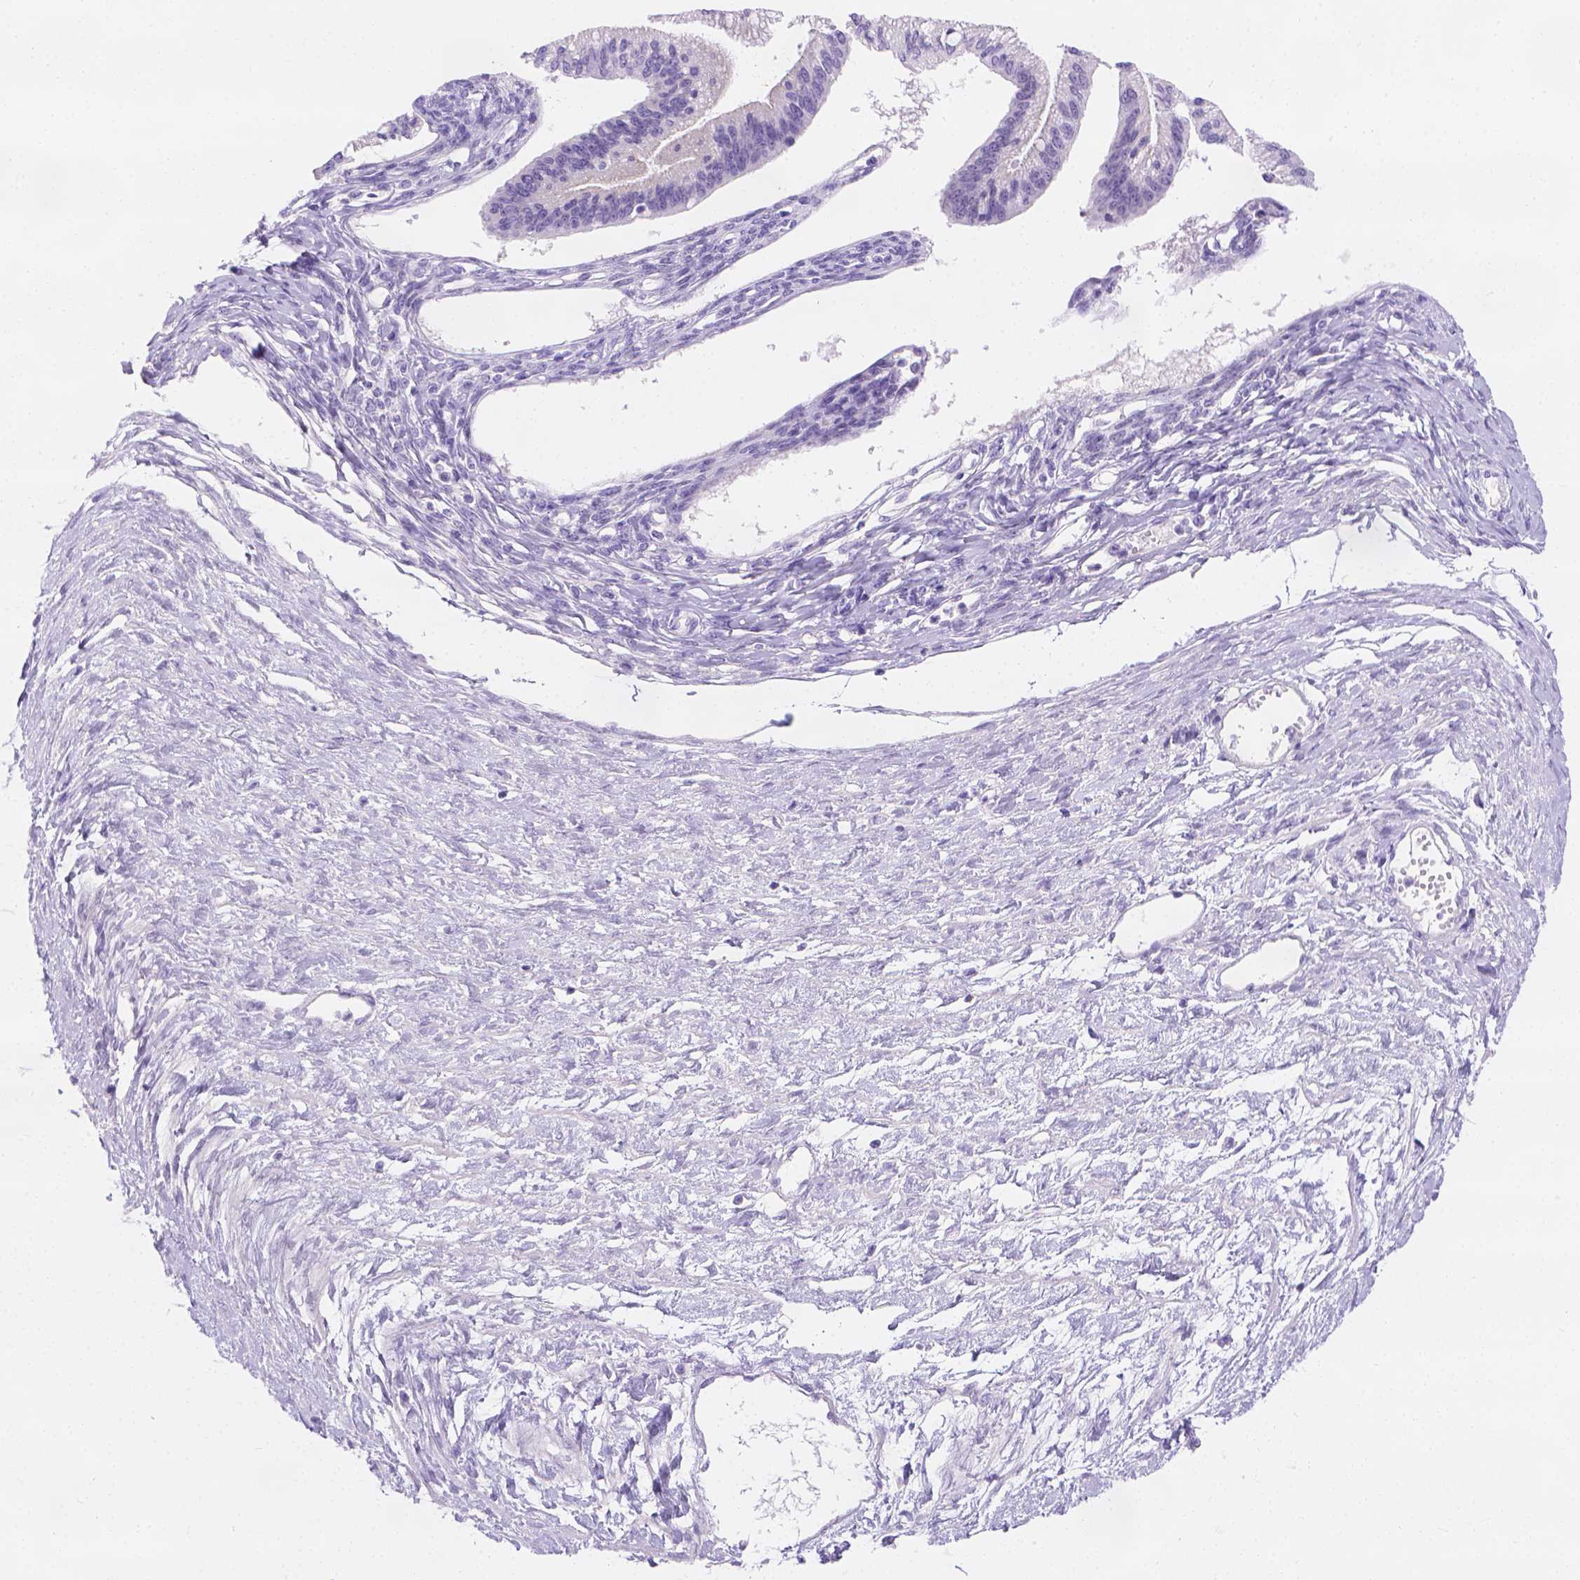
{"staining": {"intensity": "negative", "quantity": "none", "location": "none"}, "tissue": "ovarian cancer", "cell_type": "Tumor cells", "image_type": "cancer", "snomed": [{"axis": "morphology", "description": "Cystadenocarcinoma, mucinous, NOS"}, {"axis": "topography", "description": "Ovary"}], "caption": "DAB (3,3'-diaminobenzidine) immunohistochemical staining of human ovarian mucinous cystadenocarcinoma displays no significant staining in tumor cells. (IHC, brightfield microscopy, high magnification).", "gene": "MLN", "patient": {"sex": "female", "age": 73}}